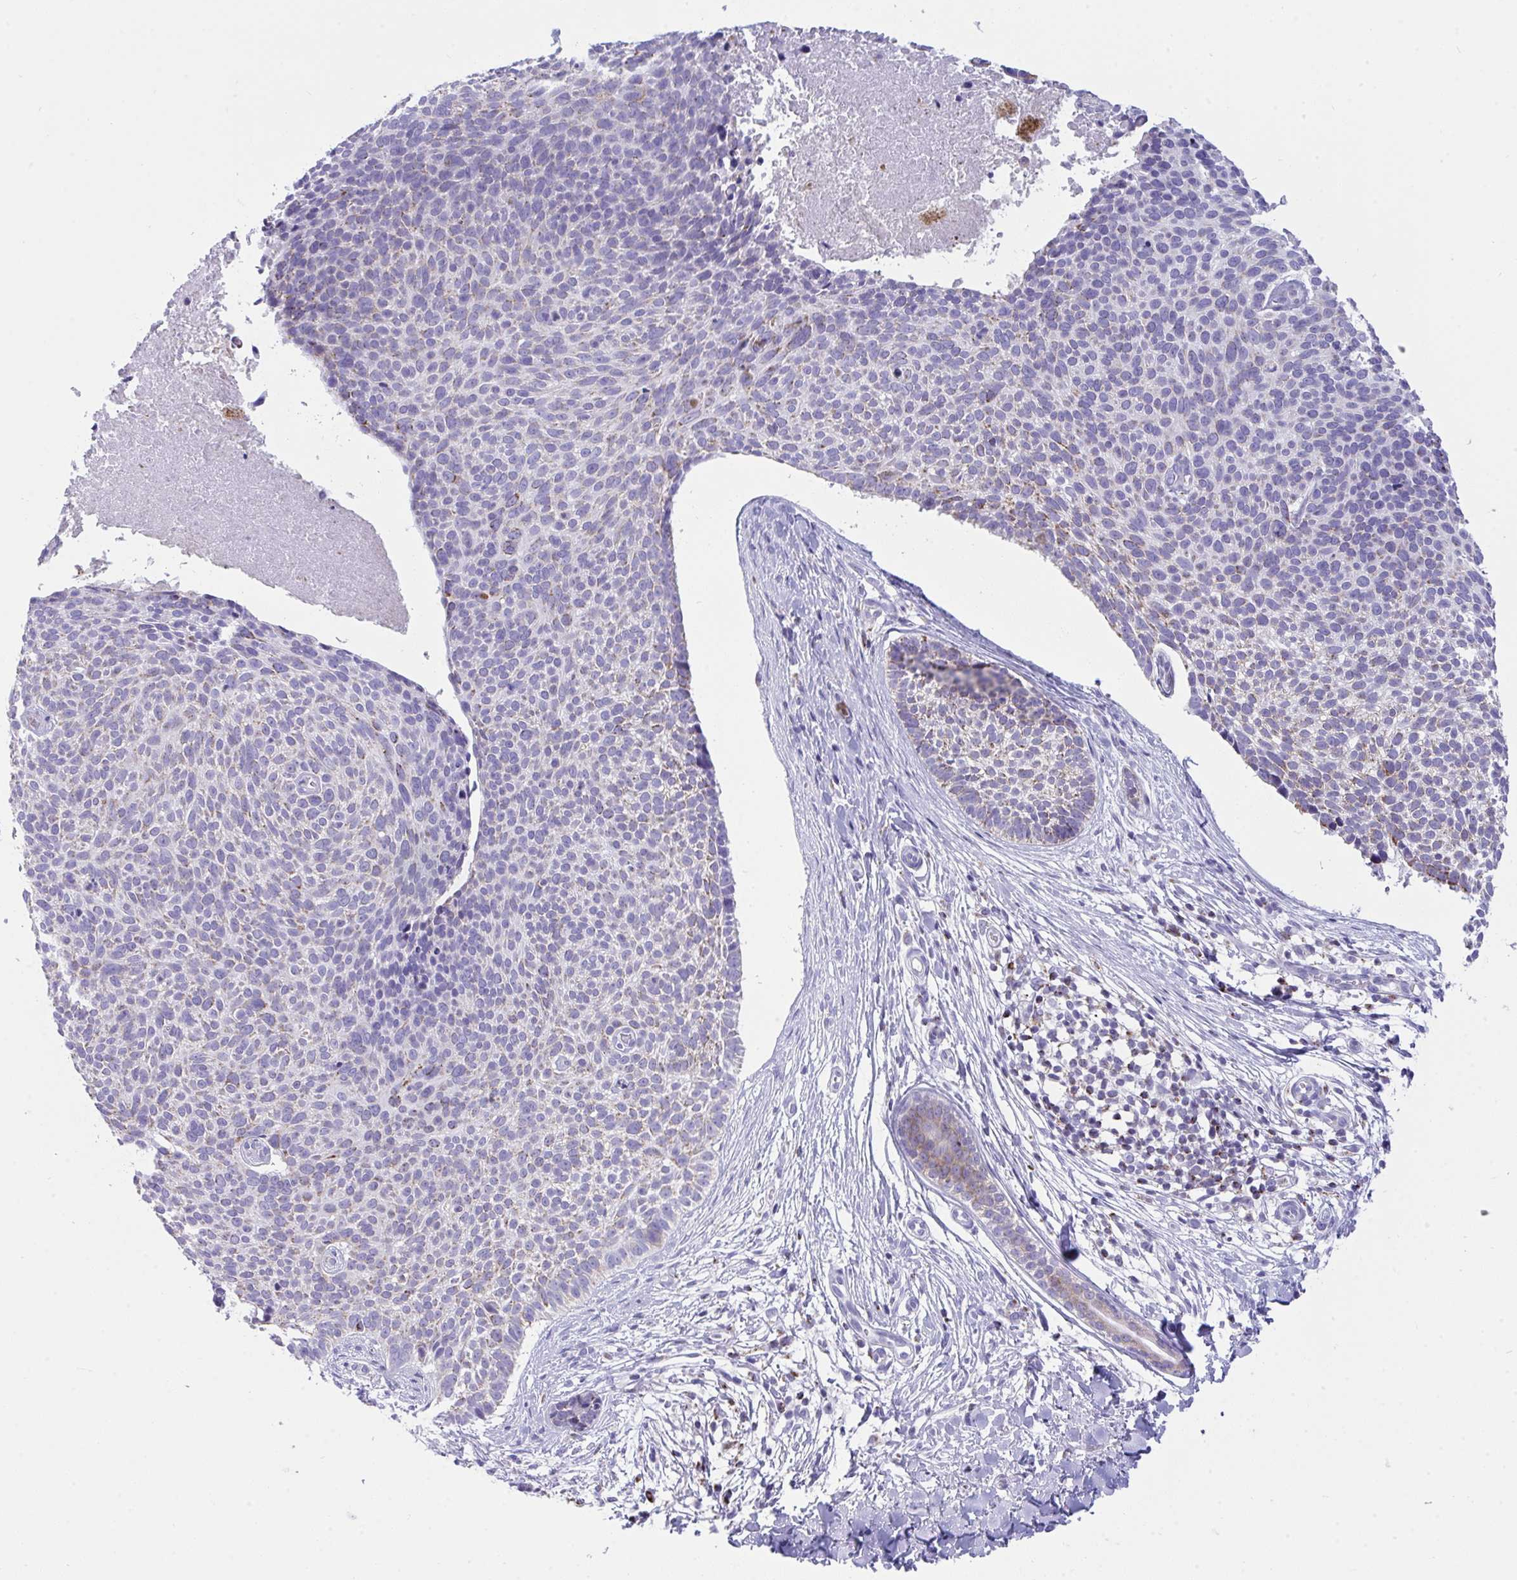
{"staining": {"intensity": "weak", "quantity": "25%-75%", "location": "cytoplasmic/membranous"}, "tissue": "skin cancer", "cell_type": "Tumor cells", "image_type": "cancer", "snomed": [{"axis": "morphology", "description": "Basal cell carcinoma"}, {"axis": "topography", "description": "Skin"}, {"axis": "topography", "description": "Skin of back"}], "caption": "Human skin cancer (basal cell carcinoma) stained for a protein (brown) reveals weak cytoplasmic/membranous positive expression in approximately 25%-75% of tumor cells.", "gene": "PLA2G12B", "patient": {"sex": "male", "age": 81}}